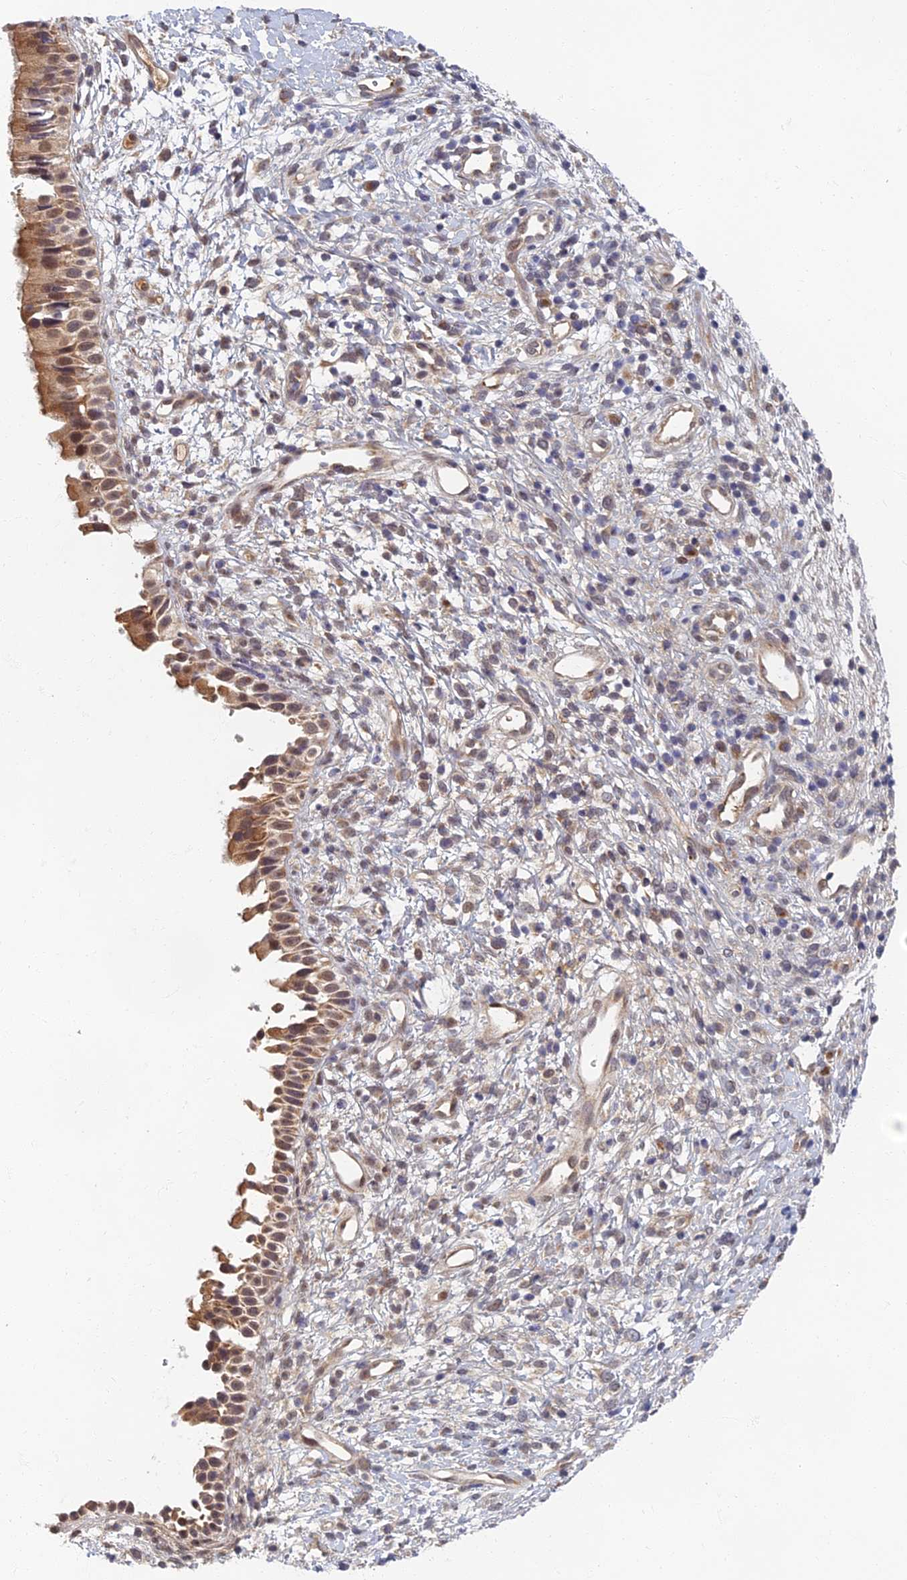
{"staining": {"intensity": "moderate", "quantity": ">75%", "location": "cytoplasmic/membranous"}, "tissue": "nasopharynx", "cell_type": "Respiratory epithelial cells", "image_type": "normal", "snomed": [{"axis": "morphology", "description": "Normal tissue, NOS"}, {"axis": "topography", "description": "Nasopharynx"}], "caption": "High-power microscopy captured an immunohistochemistry photomicrograph of benign nasopharynx, revealing moderate cytoplasmic/membranous positivity in approximately >75% of respiratory epithelial cells. (DAB IHC with brightfield microscopy, high magnification).", "gene": "EARS2", "patient": {"sex": "male", "age": 22}}